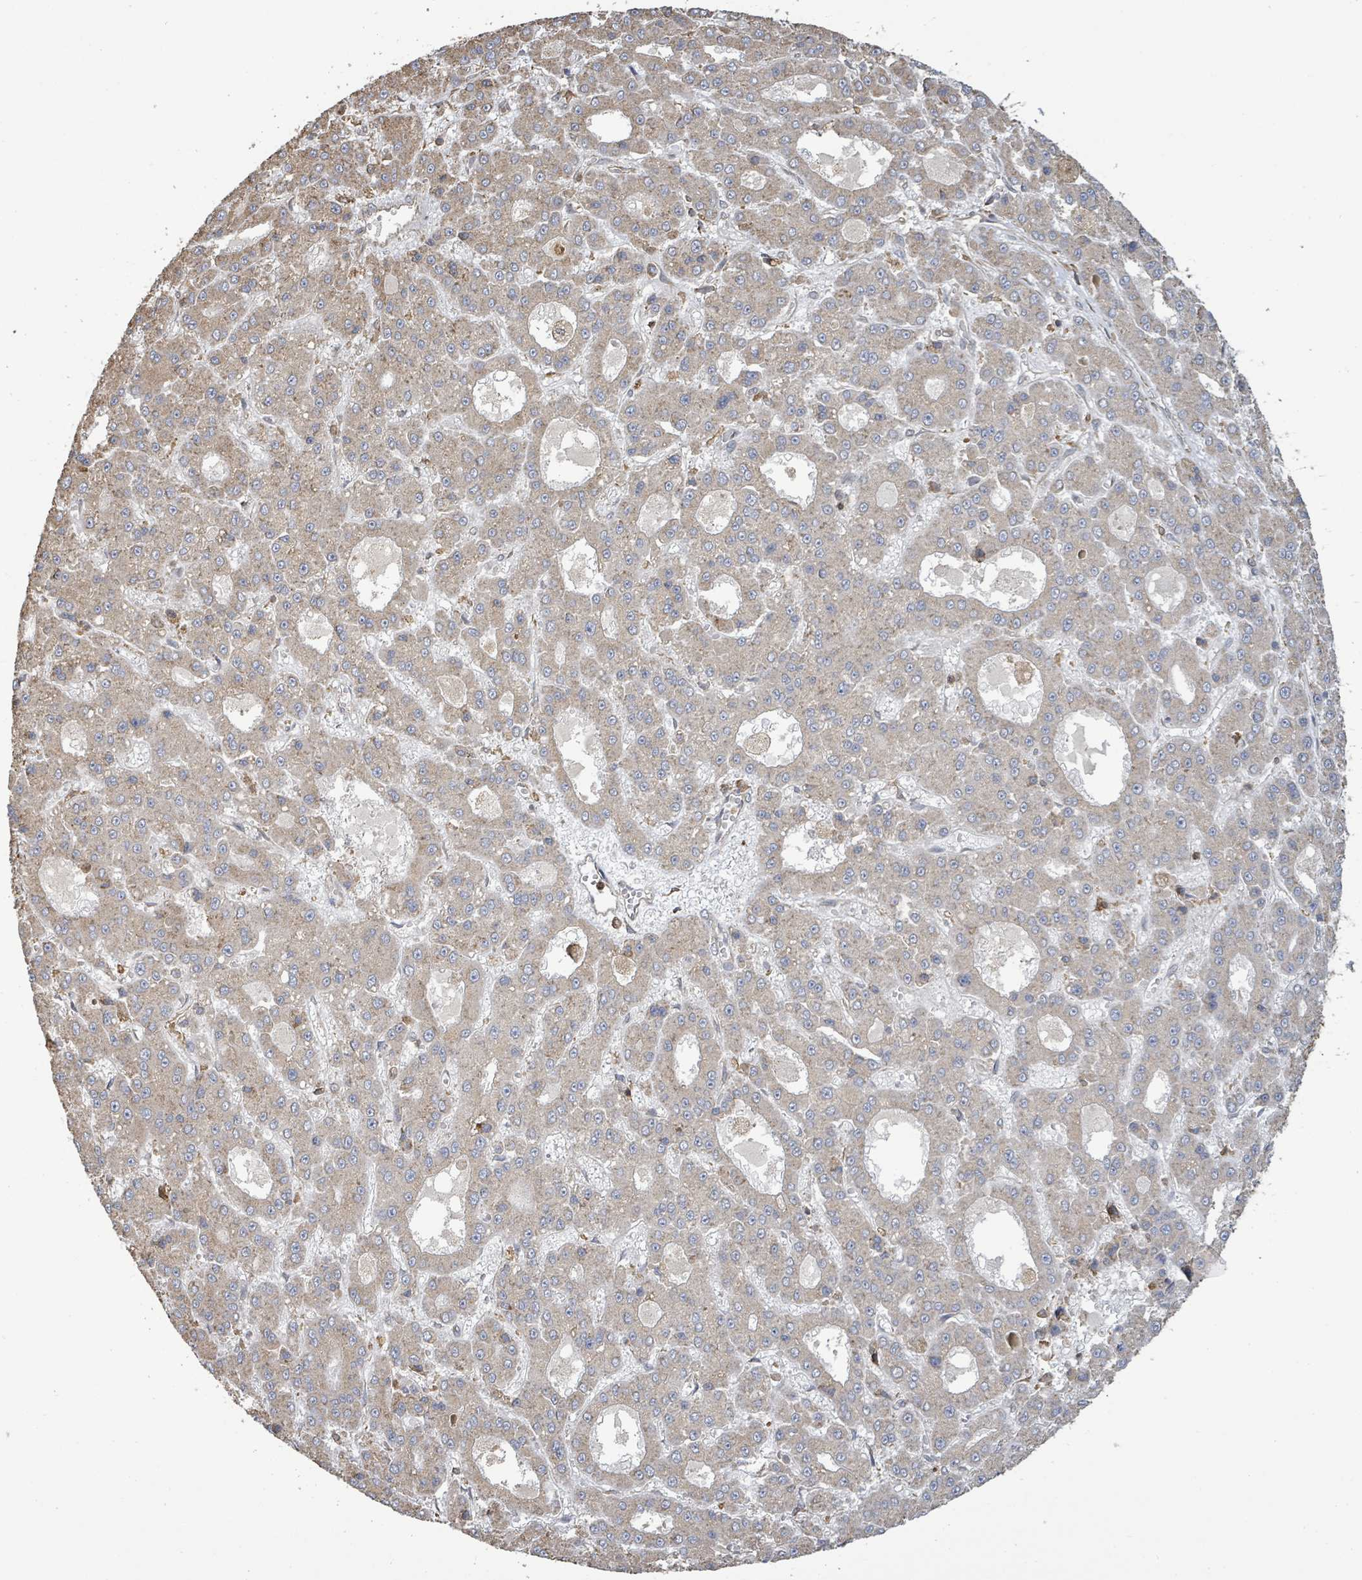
{"staining": {"intensity": "weak", "quantity": ">75%", "location": "cytoplasmic/membranous"}, "tissue": "liver cancer", "cell_type": "Tumor cells", "image_type": "cancer", "snomed": [{"axis": "morphology", "description": "Carcinoma, Hepatocellular, NOS"}, {"axis": "topography", "description": "Liver"}], "caption": "Liver cancer (hepatocellular carcinoma) stained with DAB immunohistochemistry exhibits low levels of weak cytoplasmic/membranous staining in approximately >75% of tumor cells.", "gene": "ARPIN", "patient": {"sex": "male", "age": 70}}